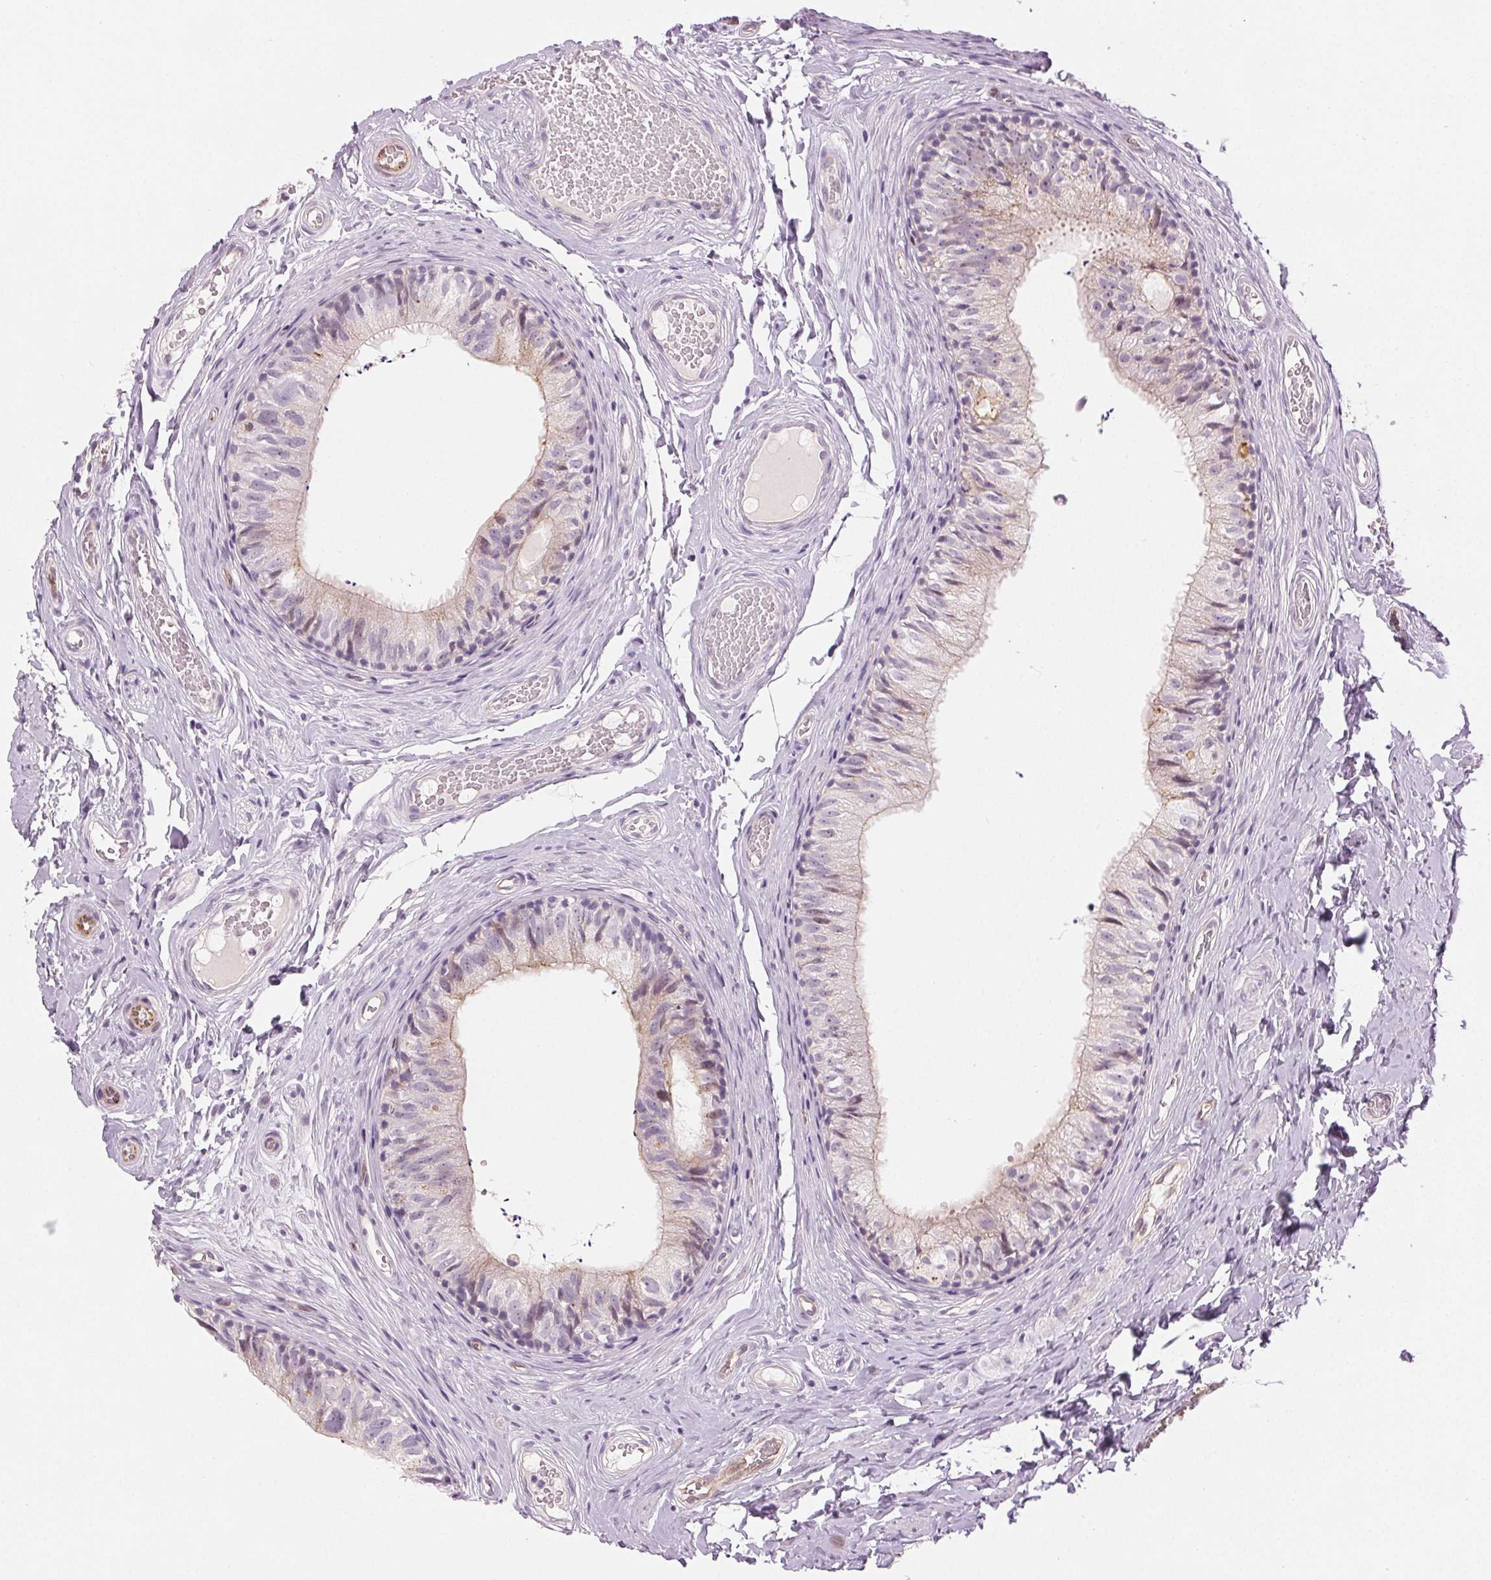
{"staining": {"intensity": "moderate", "quantity": "25%-75%", "location": "cytoplasmic/membranous"}, "tissue": "epididymis", "cell_type": "Glandular cells", "image_type": "normal", "snomed": [{"axis": "morphology", "description": "Normal tissue, NOS"}, {"axis": "topography", "description": "Epididymis"}], "caption": "Protein staining exhibits moderate cytoplasmic/membranous expression in approximately 25%-75% of glandular cells in unremarkable epididymis.", "gene": "AIF1L", "patient": {"sex": "male", "age": 29}}